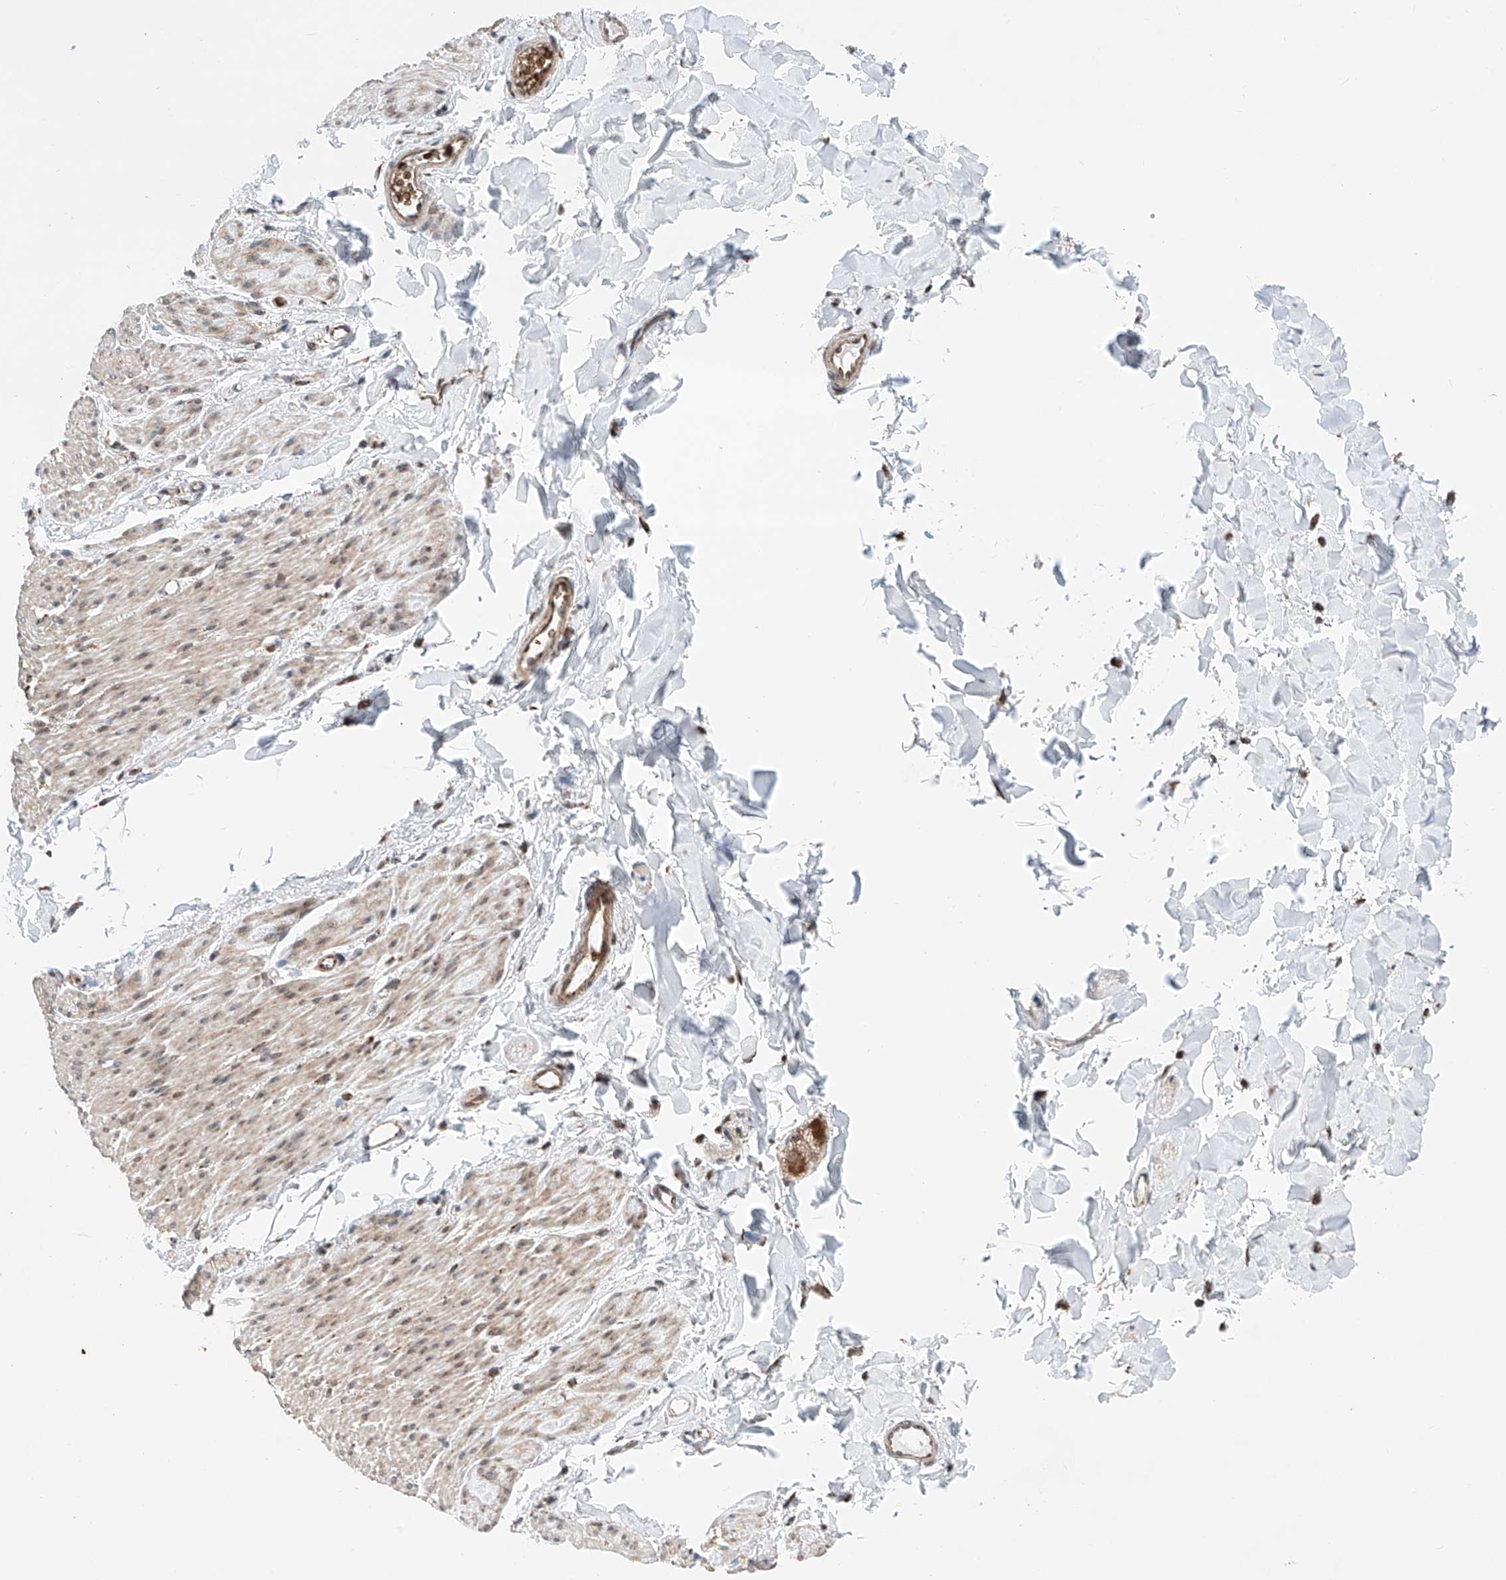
{"staining": {"intensity": "moderate", "quantity": "25%-75%", "location": "cytoplasmic/membranous"}, "tissue": "smooth muscle", "cell_type": "Smooth muscle cells", "image_type": "normal", "snomed": [{"axis": "morphology", "description": "Normal tissue, NOS"}, {"axis": "topography", "description": "Colon"}, {"axis": "topography", "description": "Peripheral nerve tissue"}], "caption": "This photomicrograph exhibits benign smooth muscle stained with immunohistochemistry to label a protein in brown. The cytoplasmic/membranous of smooth muscle cells show moderate positivity for the protein. Nuclei are counter-stained blue.", "gene": "ZSCAN29", "patient": {"sex": "female", "age": 61}}